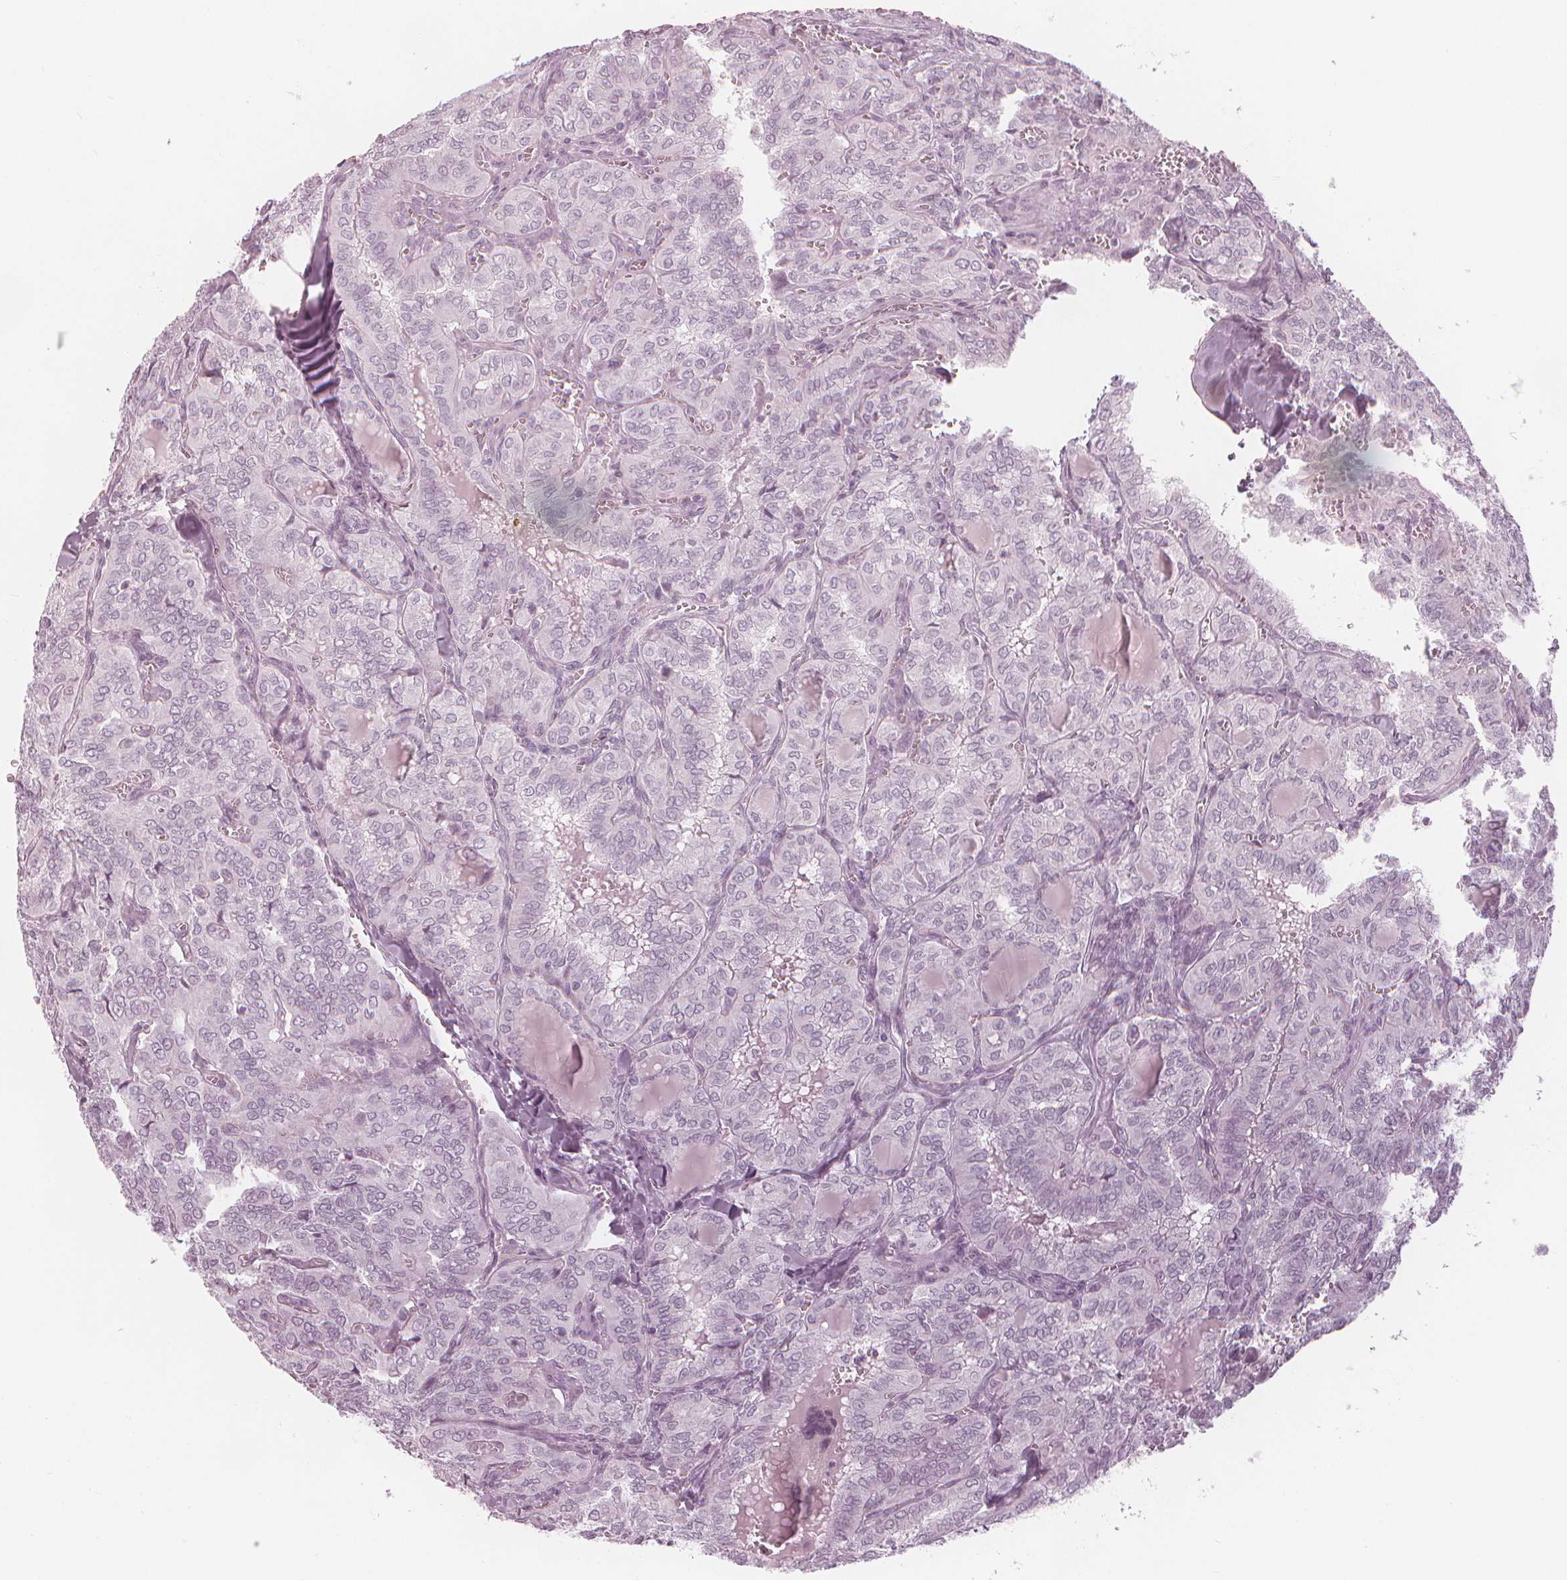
{"staining": {"intensity": "negative", "quantity": "none", "location": "none"}, "tissue": "thyroid cancer", "cell_type": "Tumor cells", "image_type": "cancer", "snomed": [{"axis": "morphology", "description": "Papillary adenocarcinoma, NOS"}, {"axis": "topography", "description": "Thyroid gland"}], "caption": "A high-resolution micrograph shows IHC staining of thyroid papillary adenocarcinoma, which reveals no significant expression in tumor cells.", "gene": "PAEP", "patient": {"sex": "female", "age": 41}}